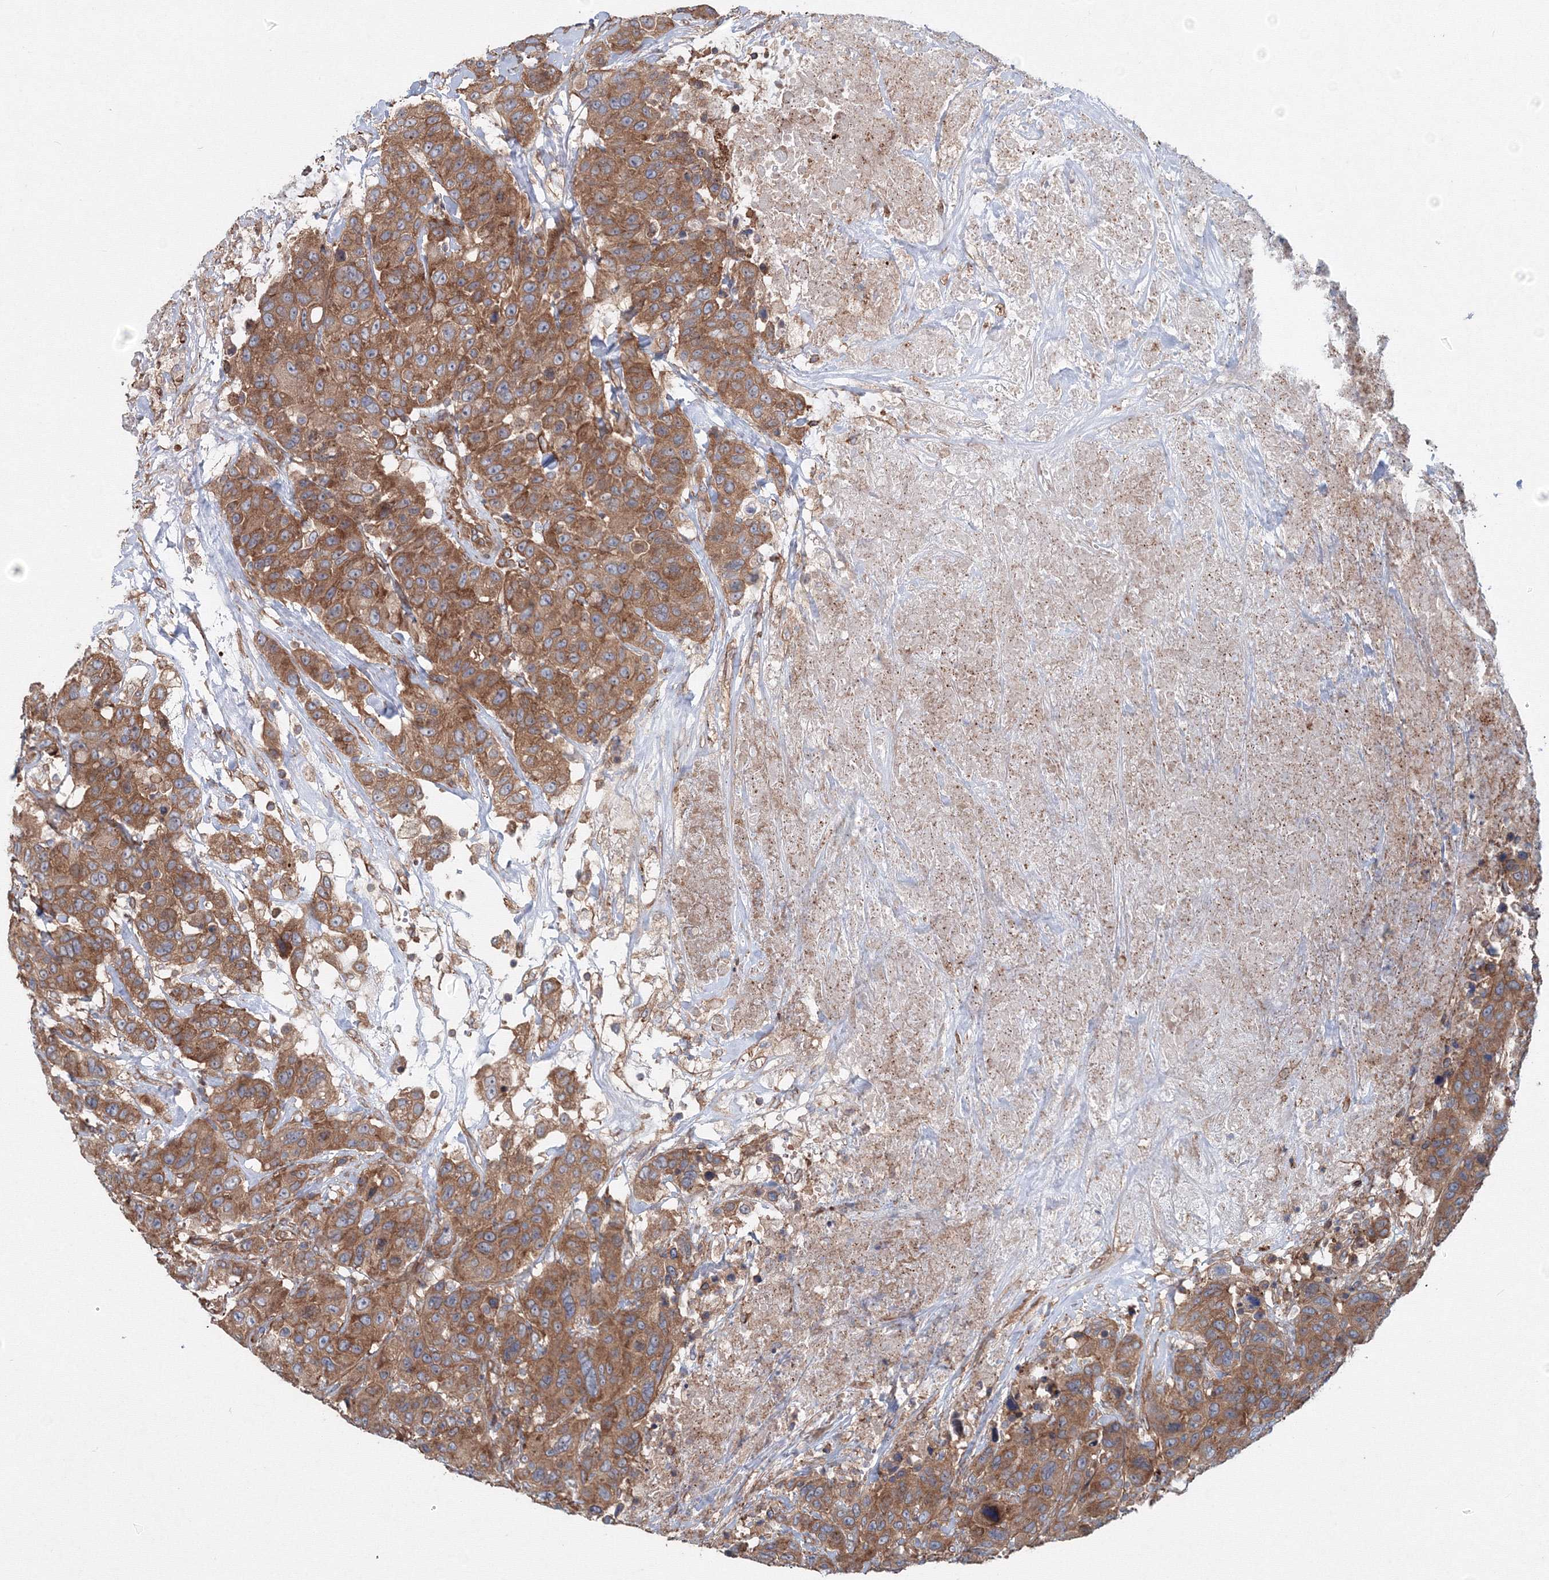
{"staining": {"intensity": "moderate", "quantity": ">75%", "location": "cytoplasmic/membranous"}, "tissue": "breast cancer", "cell_type": "Tumor cells", "image_type": "cancer", "snomed": [{"axis": "morphology", "description": "Duct carcinoma"}, {"axis": "topography", "description": "Breast"}], "caption": "A micrograph showing moderate cytoplasmic/membranous staining in approximately >75% of tumor cells in breast invasive ductal carcinoma, as visualized by brown immunohistochemical staining.", "gene": "EXOC1", "patient": {"sex": "female", "age": 37}}